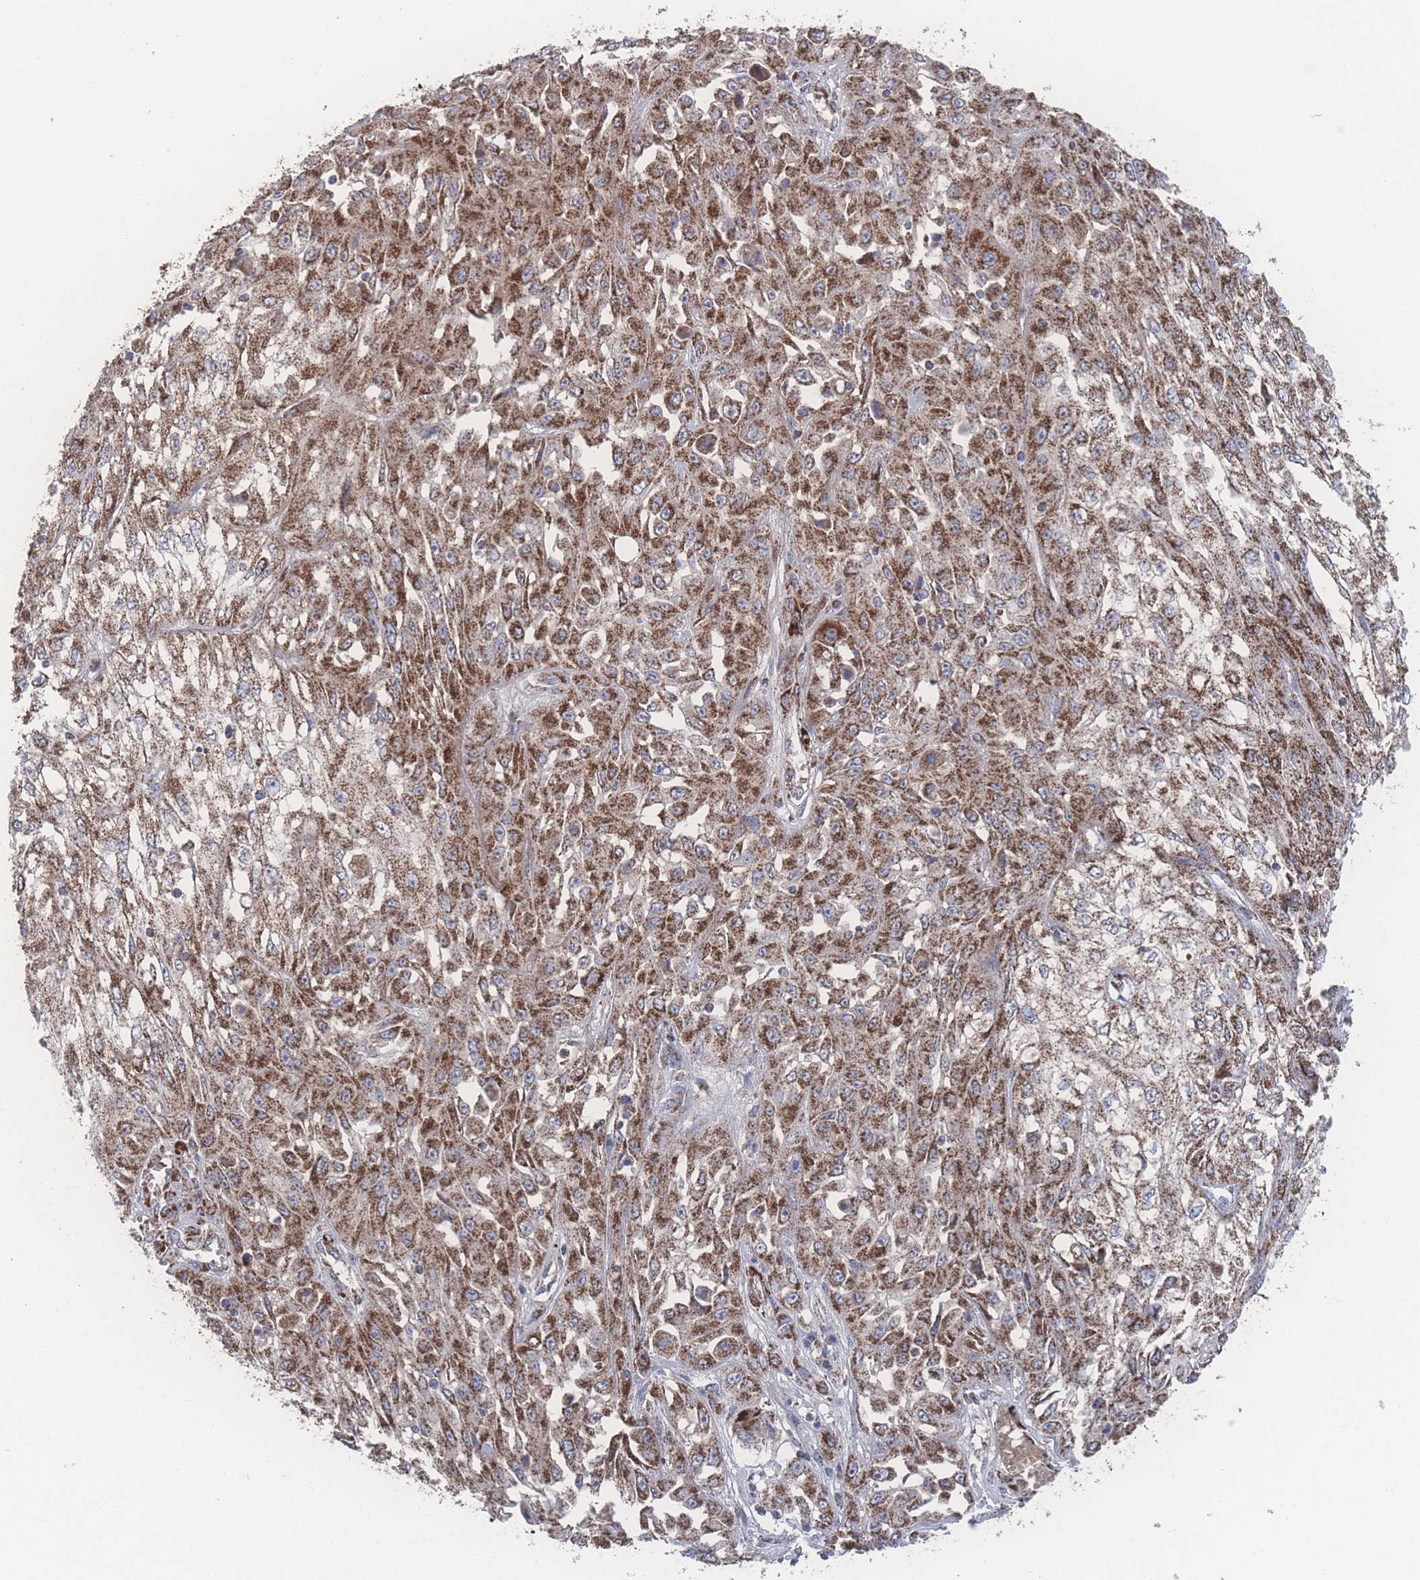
{"staining": {"intensity": "strong", "quantity": ">75%", "location": "cytoplasmic/membranous"}, "tissue": "skin cancer", "cell_type": "Tumor cells", "image_type": "cancer", "snomed": [{"axis": "morphology", "description": "Squamous cell carcinoma, NOS"}, {"axis": "morphology", "description": "Squamous cell carcinoma, metastatic, NOS"}, {"axis": "topography", "description": "Skin"}, {"axis": "topography", "description": "Lymph node"}], "caption": "Immunohistochemical staining of human skin cancer (metastatic squamous cell carcinoma) displays high levels of strong cytoplasmic/membranous expression in about >75% of tumor cells. Nuclei are stained in blue.", "gene": "PEX14", "patient": {"sex": "male", "age": 75}}